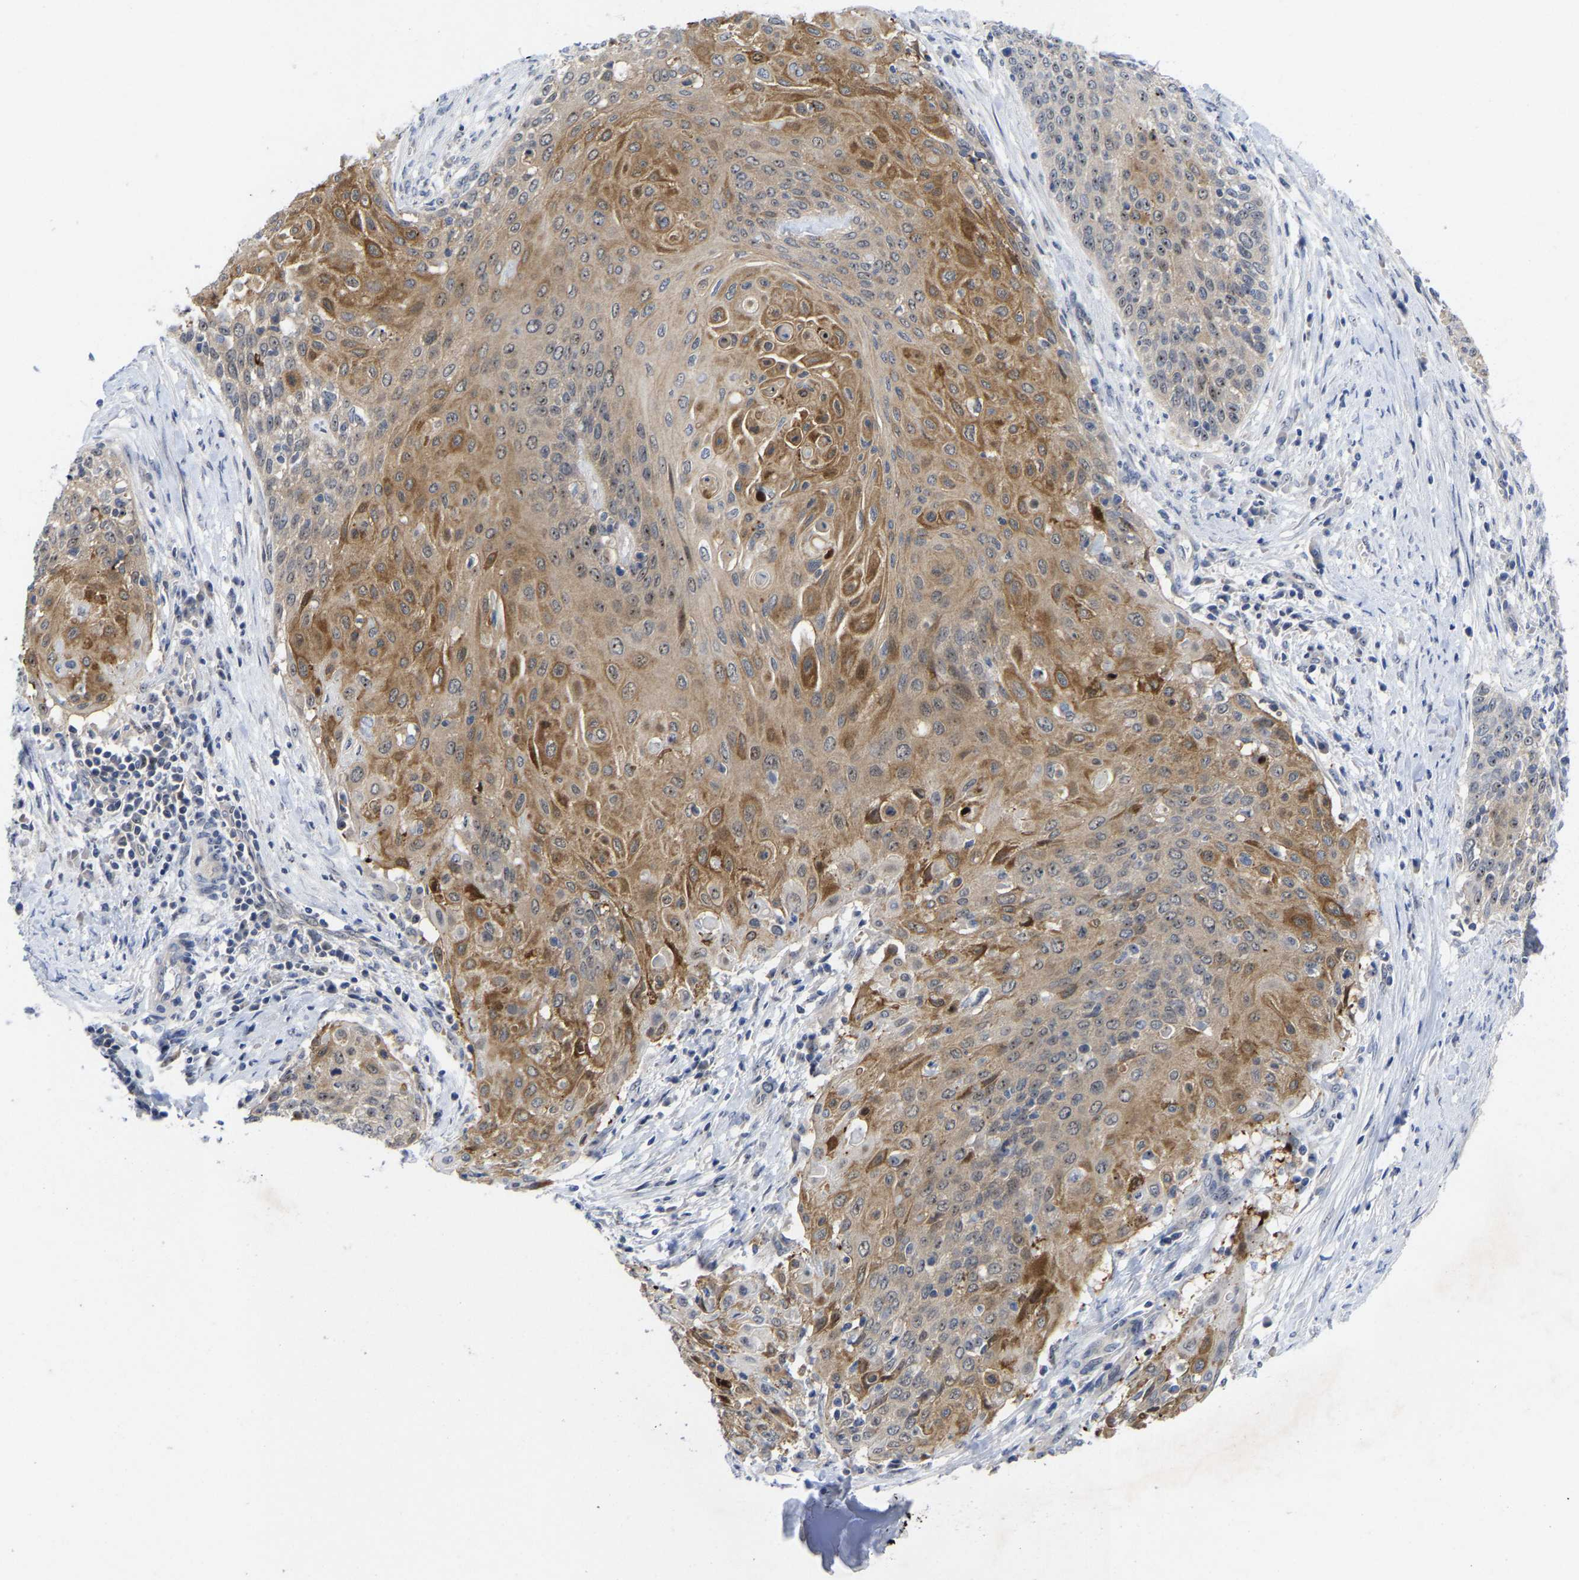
{"staining": {"intensity": "moderate", "quantity": "25%-75%", "location": "cytoplasmic/membranous,nuclear"}, "tissue": "cervical cancer", "cell_type": "Tumor cells", "image_type": "cancer", "snomed": [{"axis": "morphology", "description": "Squamous cell carcinoma, NOS"}, {"axis": "topography", "description": "Cervix"}], "caption": "DAB immunohistochemical staining of human cervical cancer (squamous cell carcinoma) shows moderate cytoplasmic/membranous and nuclear protein staining in approximately 25%-75% of tumor cells.", "gene": "NLE1", "patient": {"sex": "female", "age": 39}}